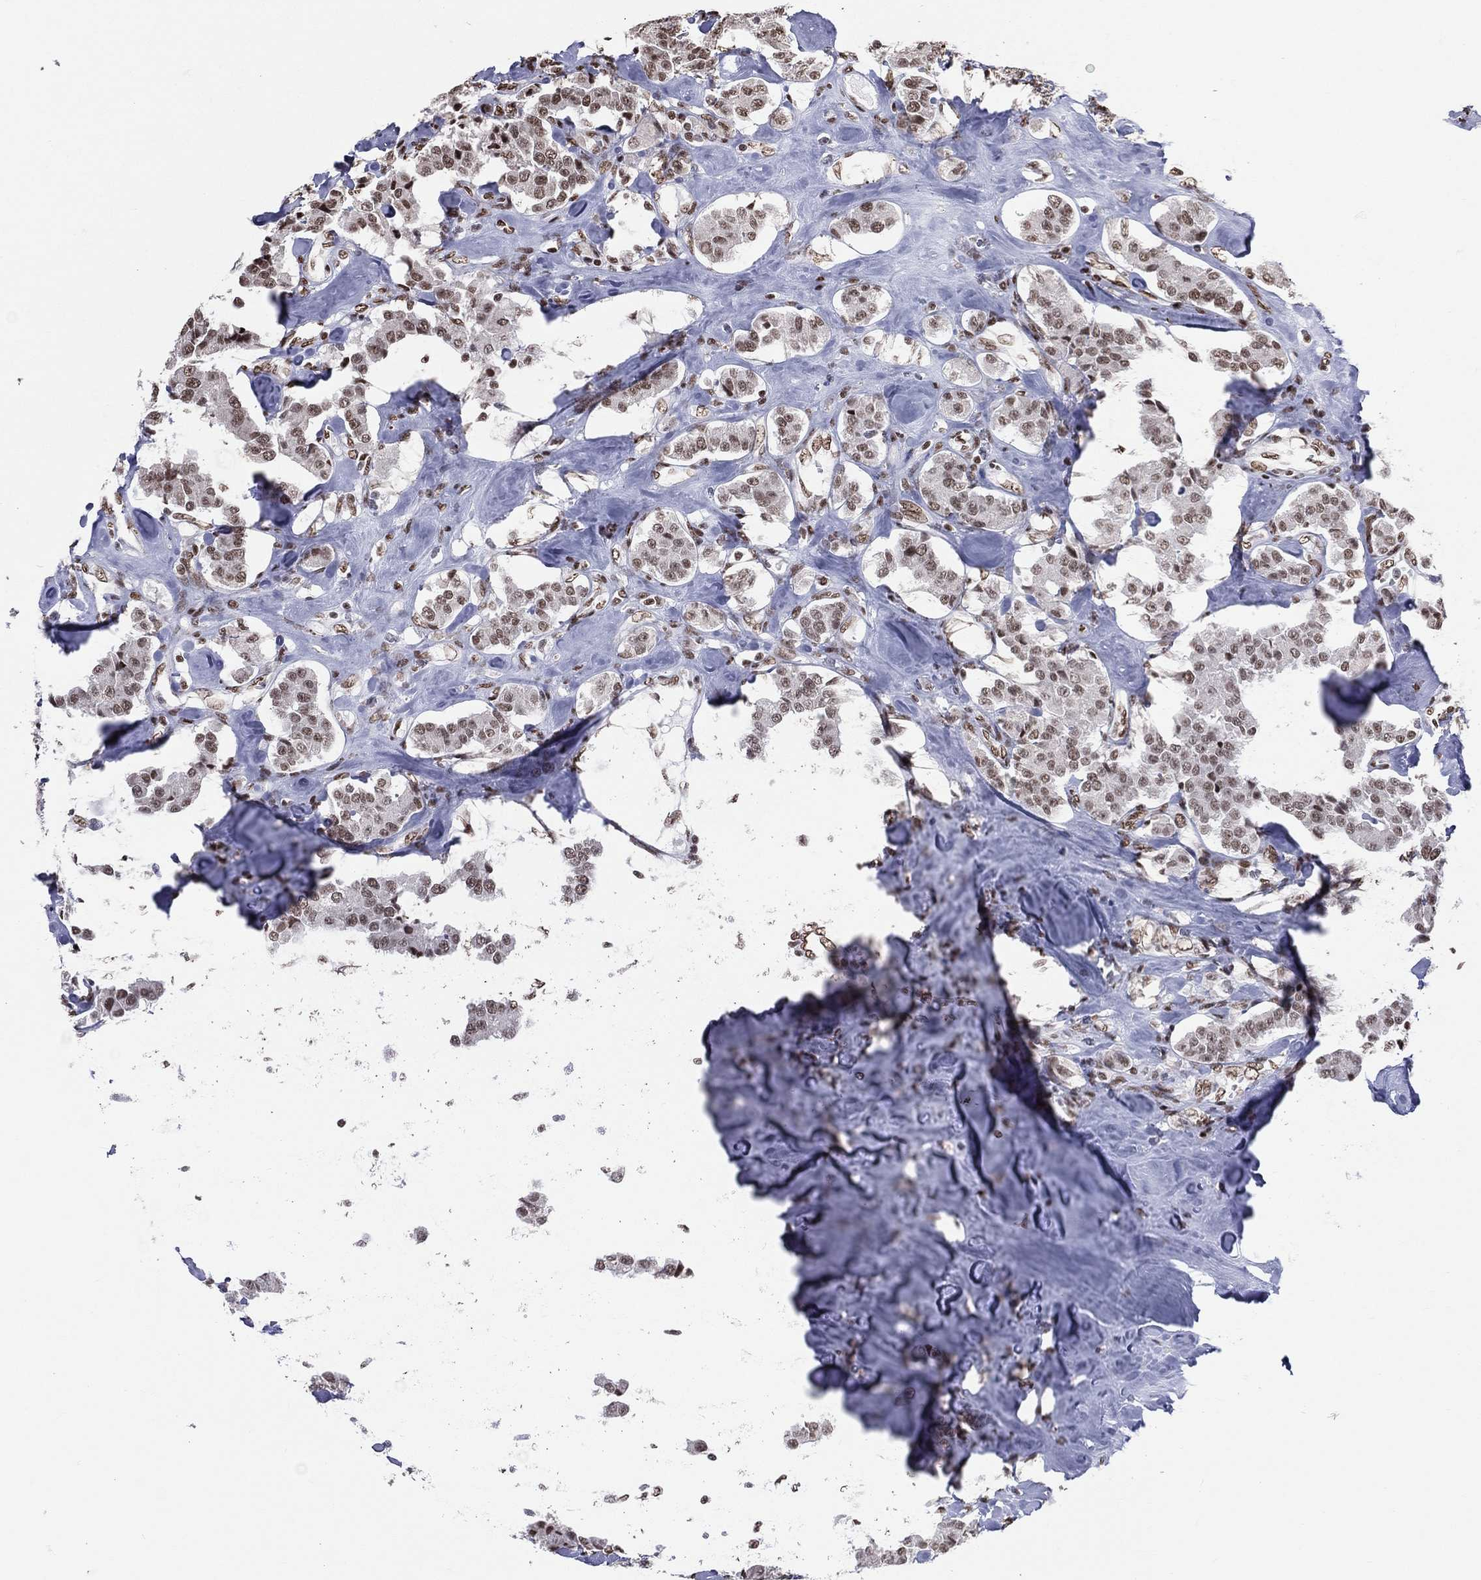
{"staining": {"intensity": "moderate", "quantity": ">75%", "location": "nuclear"}, "tissue": "carcinoid", "cell_type": "Tumor cells", "image_type": "cancer", "snomed": [{"axis": "morphology", "description": "Carcinoid, malignant, NOS"}, {"axis": "topography", "description": "Pancreas"}], "caption": "Immunohistochemical staining of carcinoid (malignant) exhibits medium levels of moderate nuclear protein staining in approximately >75% of tumor cells.", "gene": "ZNF7", "patient": {"sex": "male", "age": 41}}